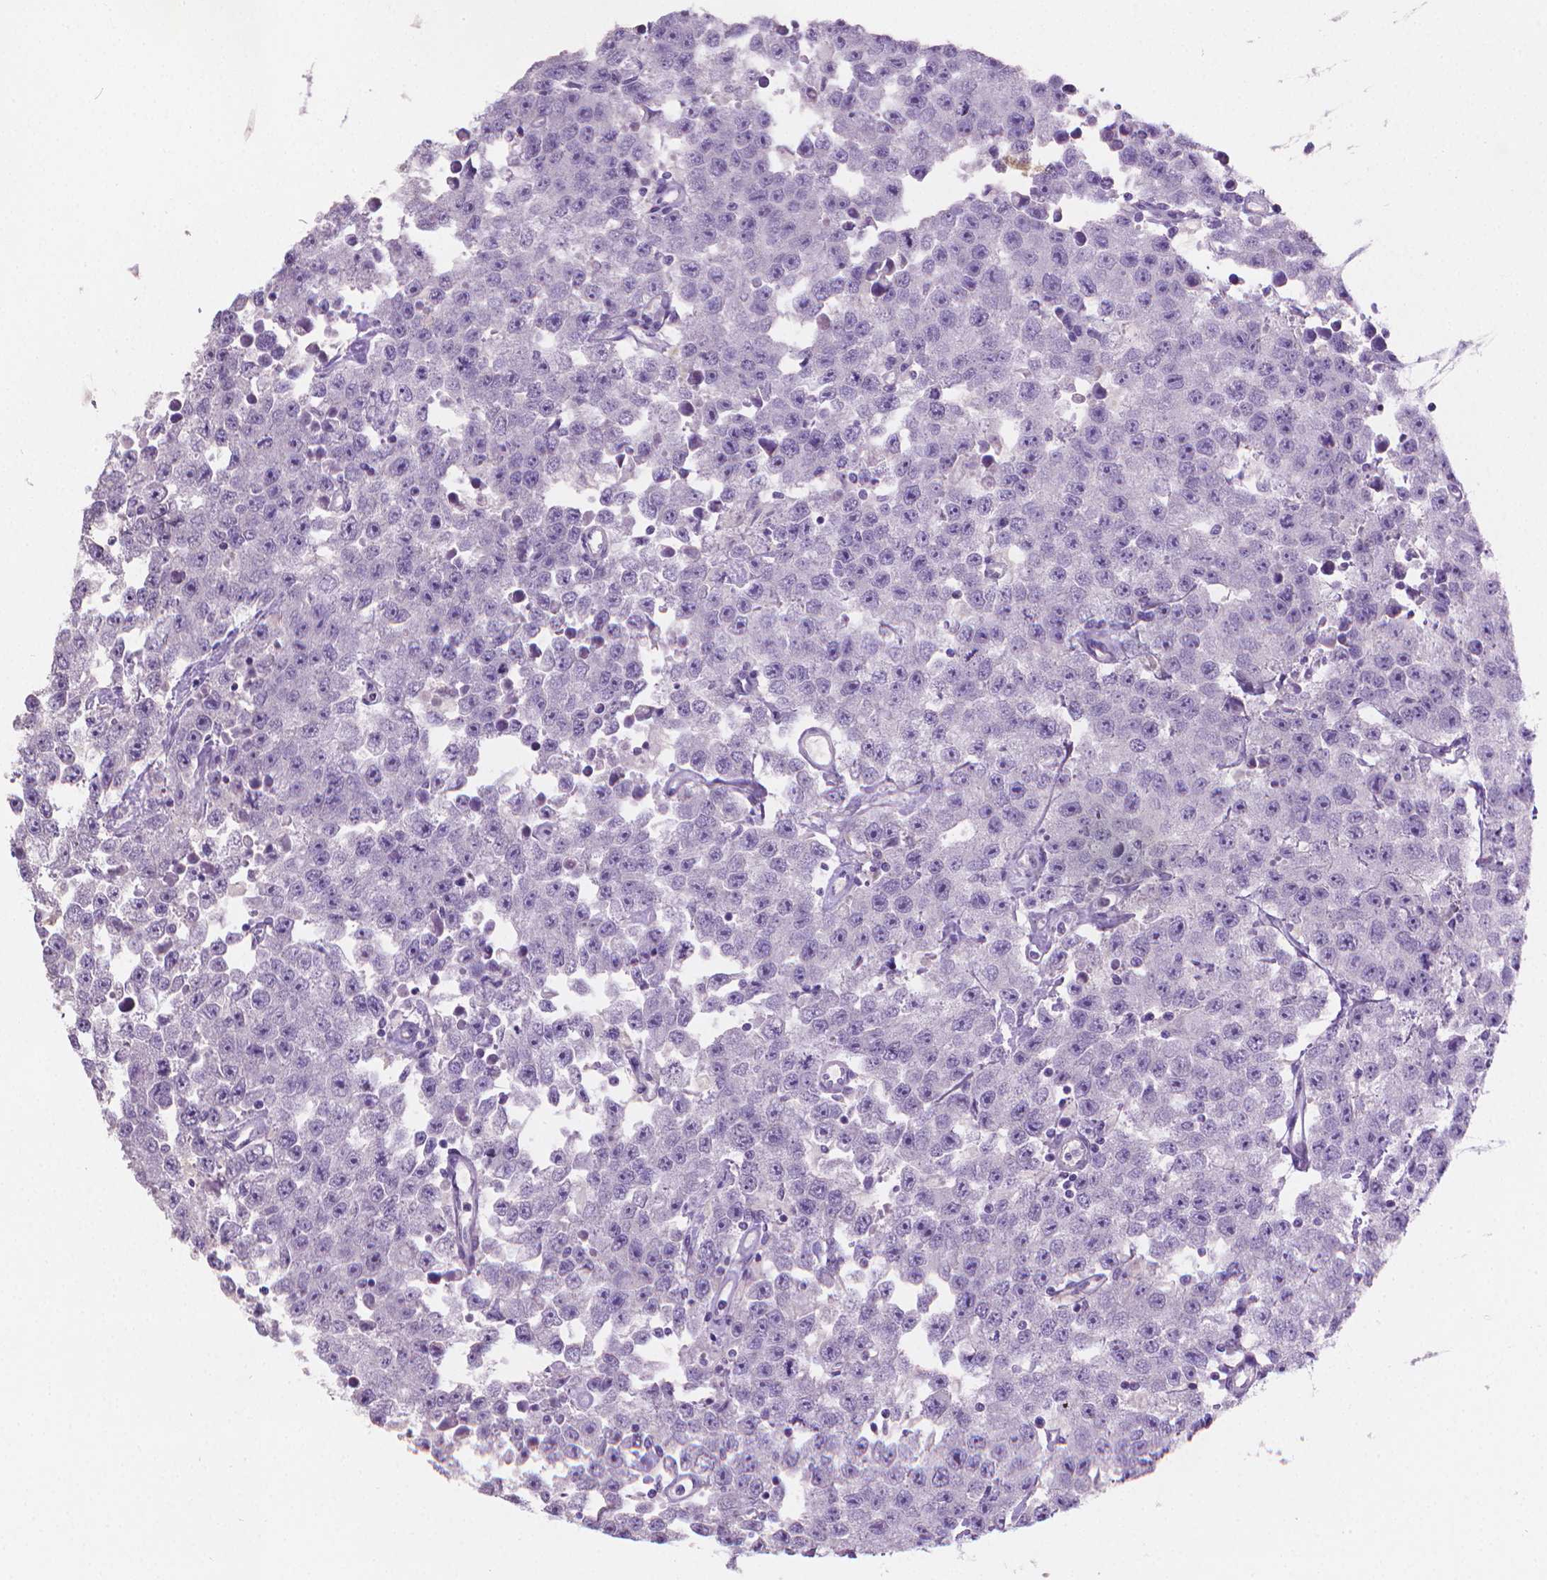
{"staining": {"intensity": "negative", "quantity": "none", "location": "none"}, "tissue": "testis cancer", "cell_type": "Tumor cells", "image_type": "cancer", "snomed": [{"axis": "morphology", "description": "Seminoma, NOS"}, {"axis": "topography", "description": "Testis"}], "caption": "Tumor cells show no significant protein positivity in testis cancer (seminoma). The staining is performed using DAB brown chromogen with nuclei counter-stained in using hematoxylin.", "gene": "TNNI2", "patient": {"sex": "male", "age": 52}}